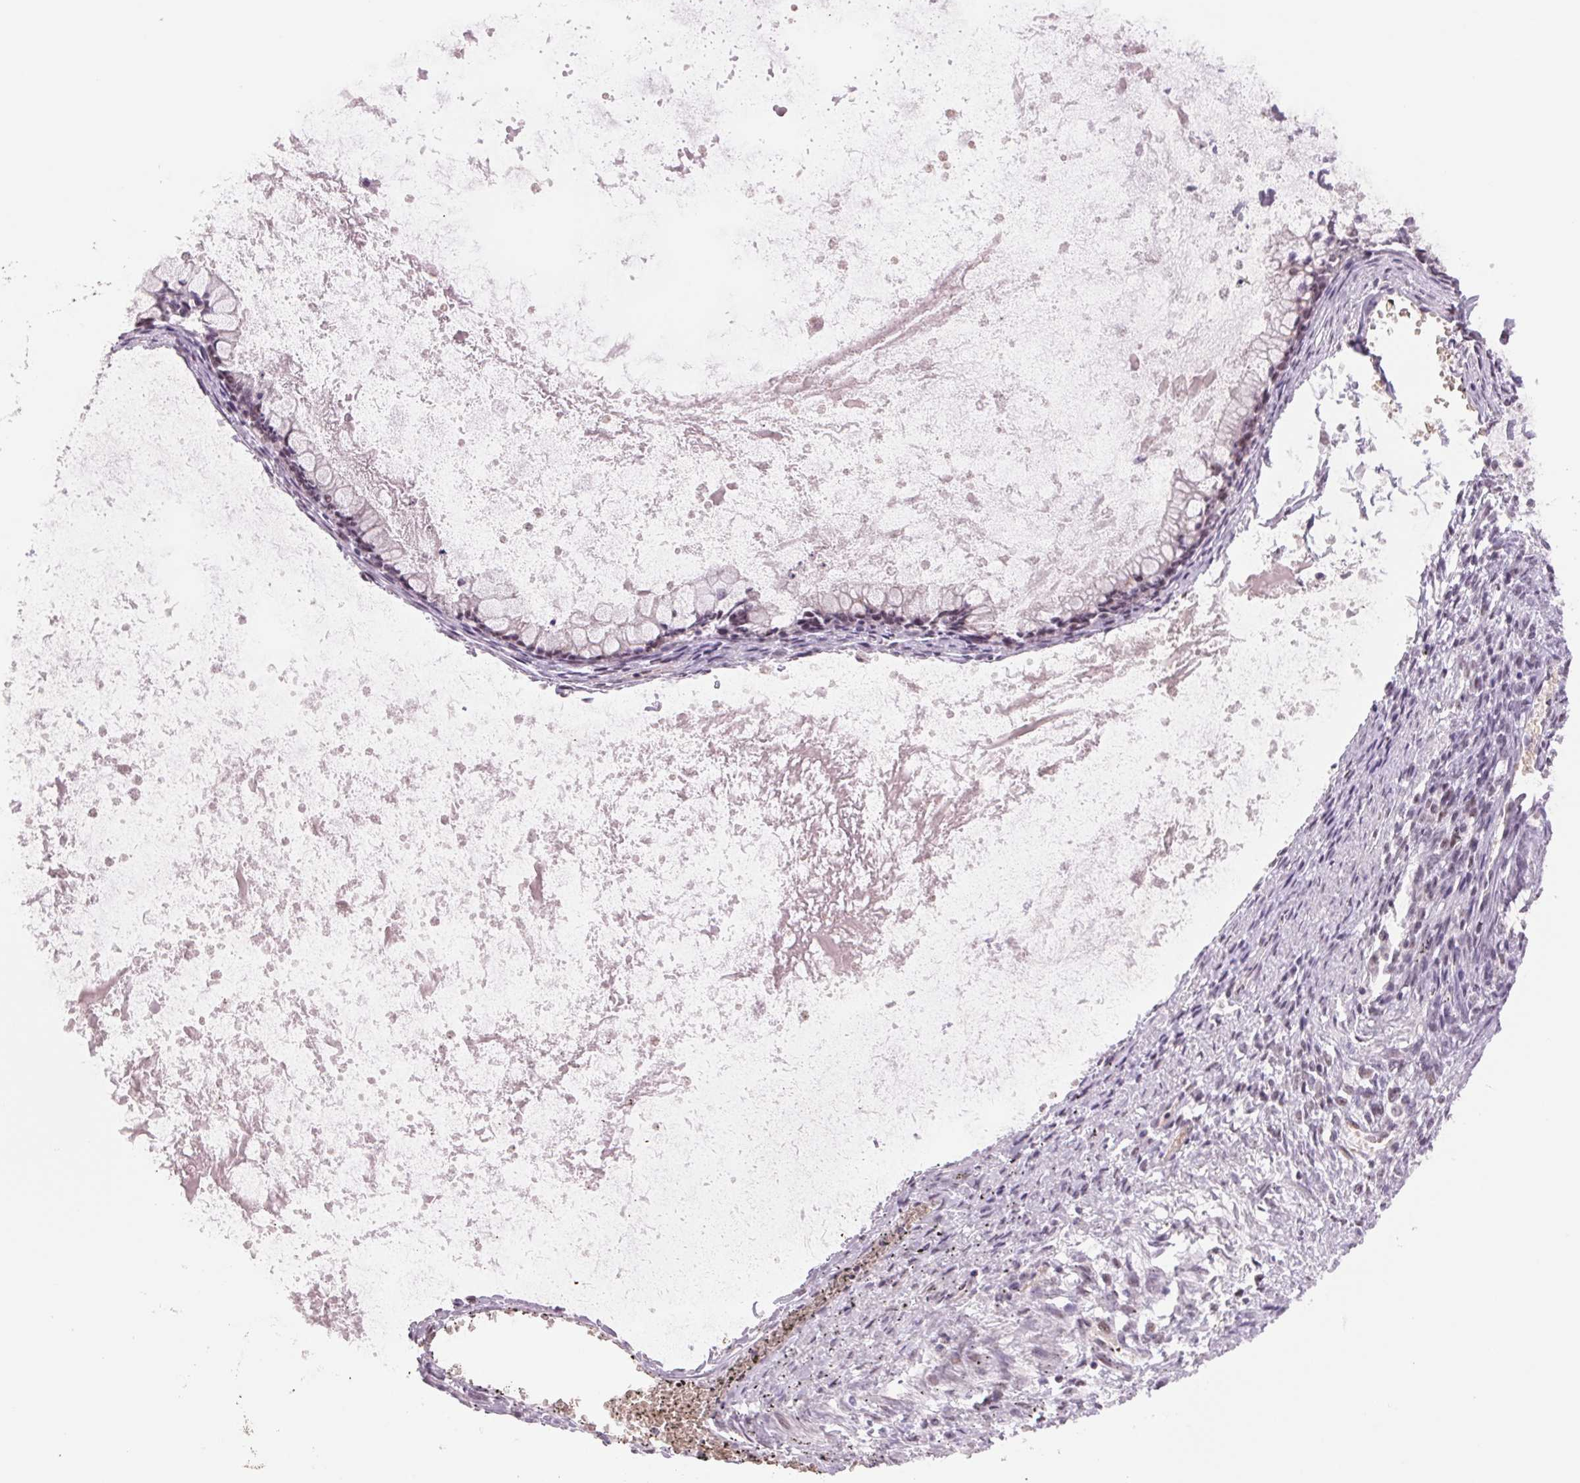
{"staining": {"intensity": "weak", "quantity": "<25%", "location": "nuclear"}, "tissue": "ovarian cancer", "cell_type": "Tumor cells", "image_type": "cancer", "snomed": [{"axis": "morphology", "description": "Cystadenocarcinoma, mucinous, NOS"}, {"axis": "topography", "description": "Ovary"}], "caption": "The histopathology image demonstrates no staining of tumor cells in ovarian mucinous cystadenocarcinoma.", "gene": "ZC3H14", "patient": {"sex": "female", "age": 67}}